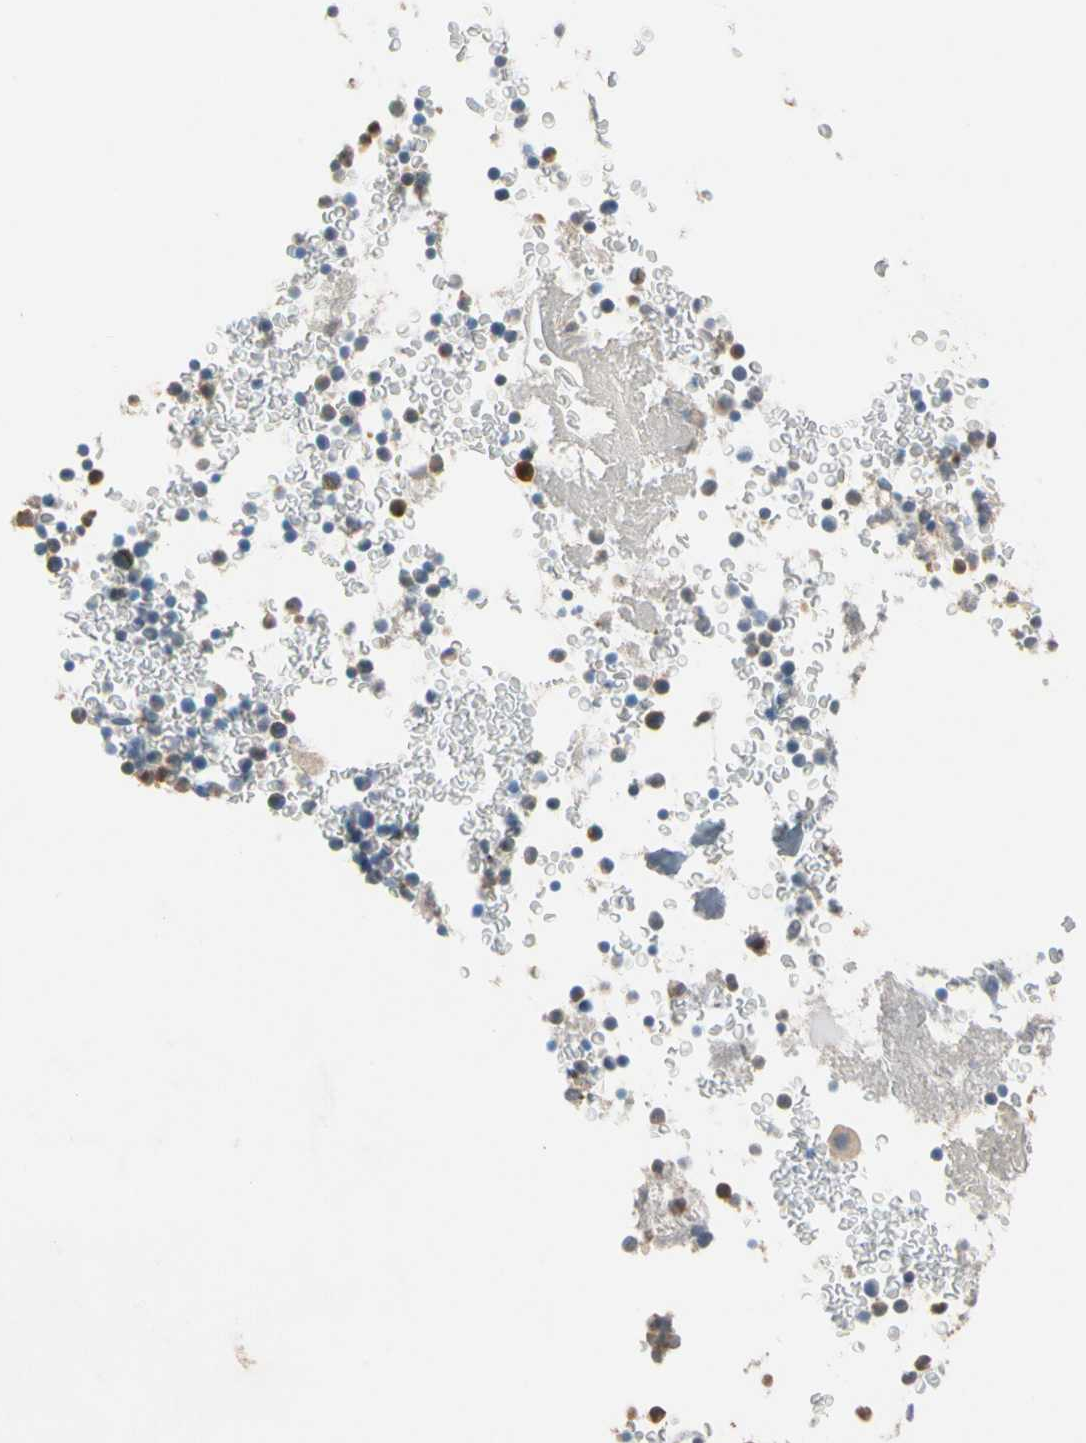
{"staining": {"intensity": "moderate", "quantity": "<25%", "location": "cytoplasmic/membranous"}, "tissue": "bone marrow", "cell_type": "Hematopoietic cells", "image_type": "normal", "snomed": [{"axis": "morphology", "description": "Normal tissue, NOS"}, {"axis": "topography", "description": "Bone marrow"}], "caption": "Bone marrow stained for a protein demonstrates moderate cytoplasmic/membranous positivity in hematopoietic cells.", "gene": "GPSM2", "patient": {"sex": "male"}}